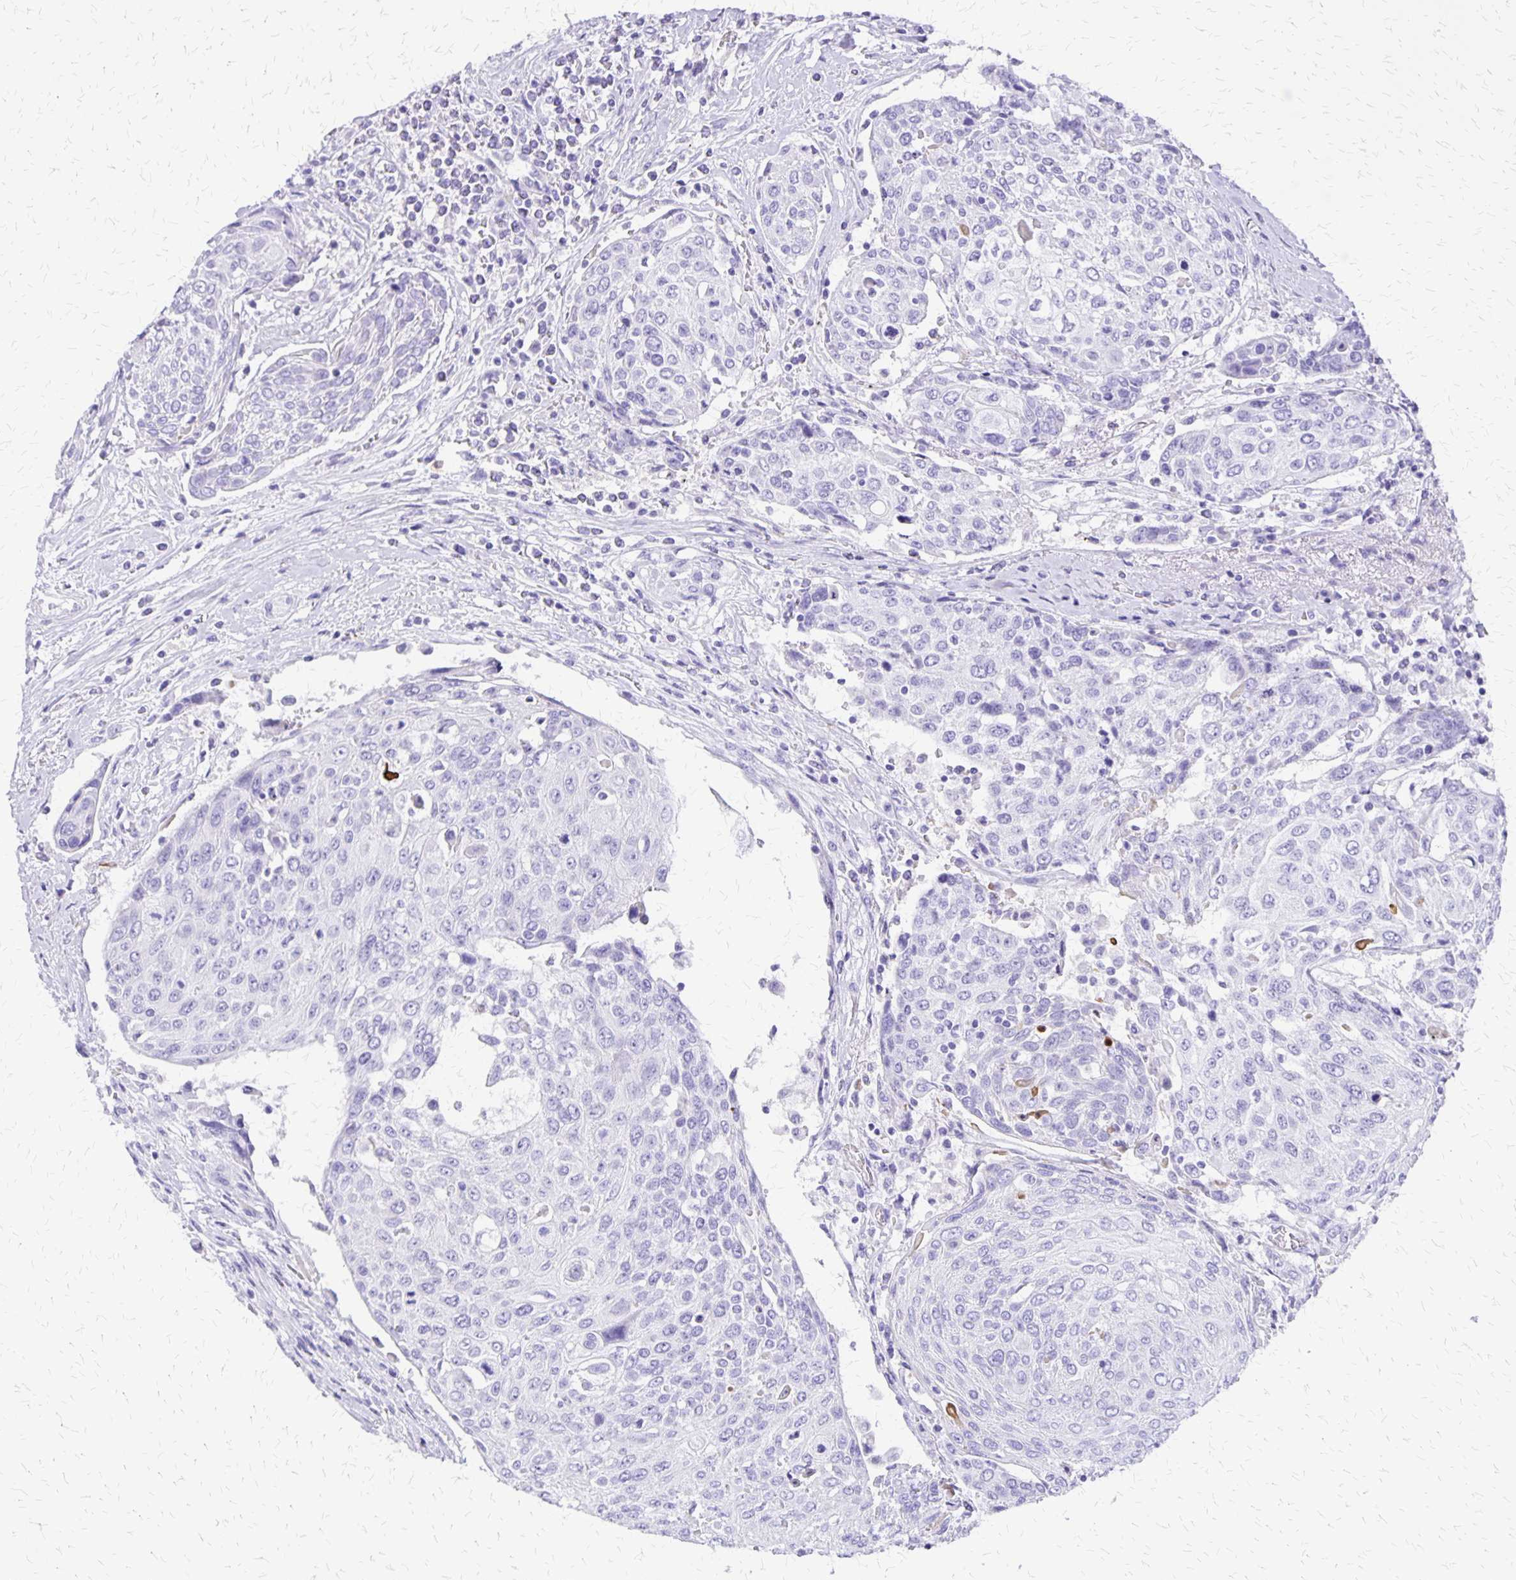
{"staining": {"intensity": "negative", "quantity": "none", "location": "none"}, "tissue": "urothelial cancer", "cell_type": "Tumor cells", "image_type": "cancer", "snomed": [{"axis": "morphology", "description": "Urothelial carcinoma, High grade"}, {"axis": "topography", "description": "Urinary bladder"}], "caption": "Micrograph shows no significant protein expression in tumor cells of urothelial carcinoma (high-grade). (Brightfield microscopy of DAB immunohistochemistry (IHC) at high magnification).", "gene": "SLC13A2", "patient": {"sex": "female", "age": 70}}